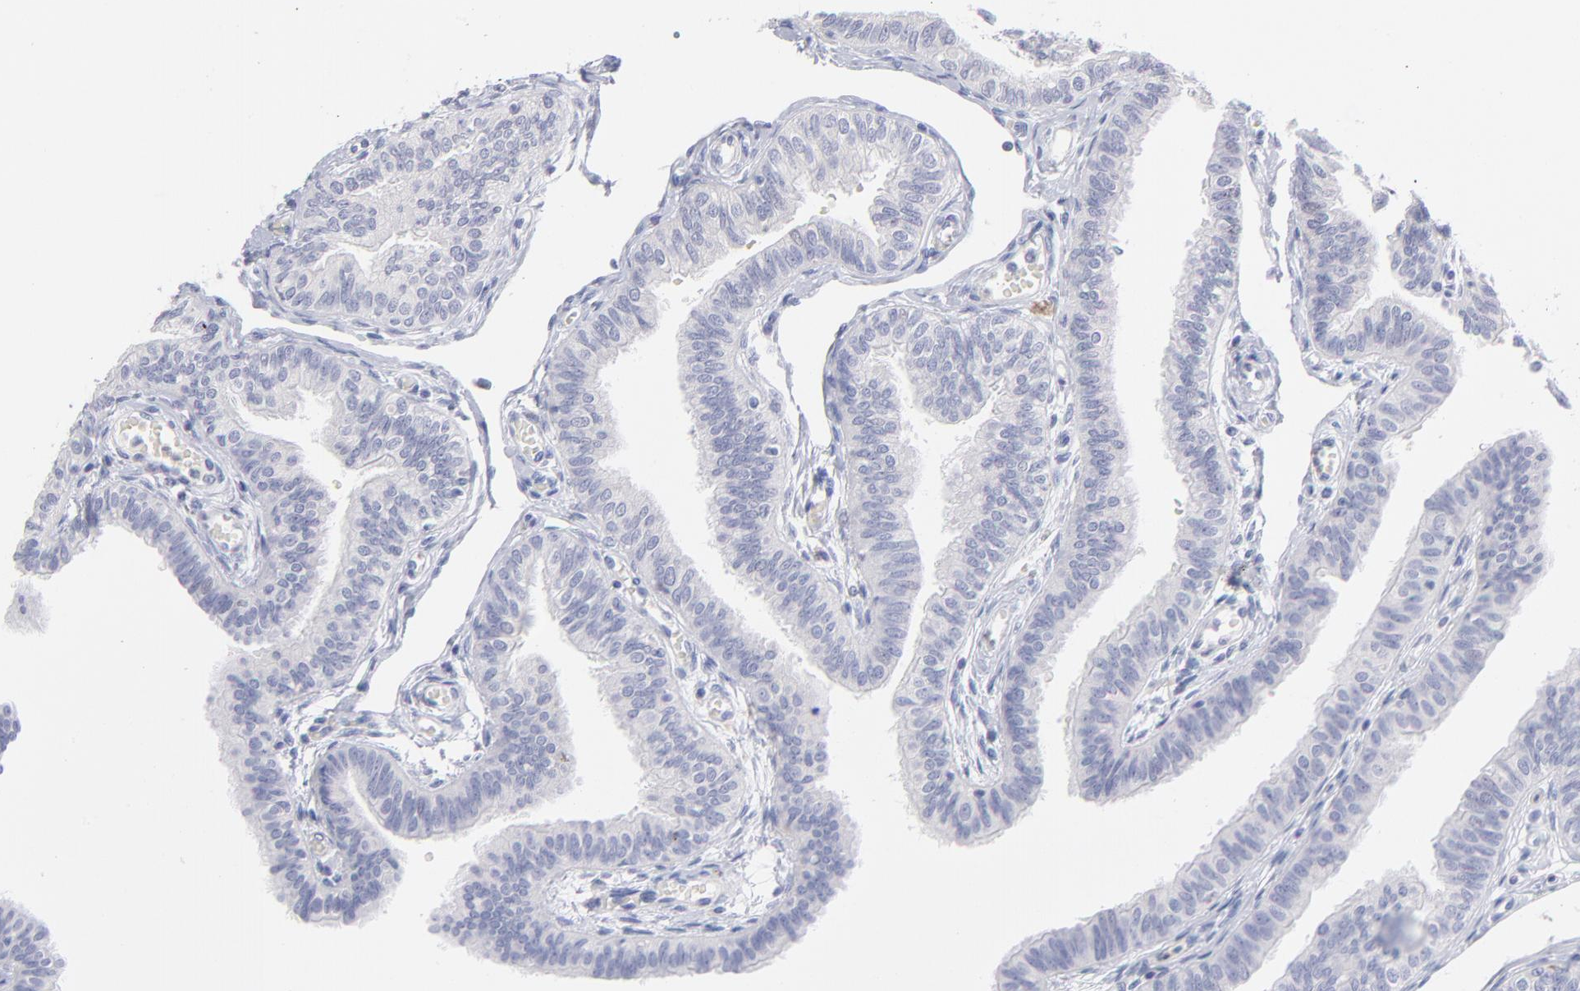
{"staining": {"intensity": "negative", "quantity": "none", "location": "none"}, "tissue": "fallopian tube", "cell_type": "Glandular cells", "image_type": "normal", "snomed": [{"axis": "morphology", "description": "Normal tissue, NOS"}, {"axis": "morphology", "description": "Dermoid, NOS"}, {"axis": "topography", "description": "Fallopian tube"}], "caption": "Immunohistochemistry histopathology image of normal fallopian tube: human fallopian tube stained with DAB (3,3'-diaminobenzidine) displays no significant protein expression in glandular cells.", "gene": "MTHFD2", "patient": {"sex": "female", "age": 33}}